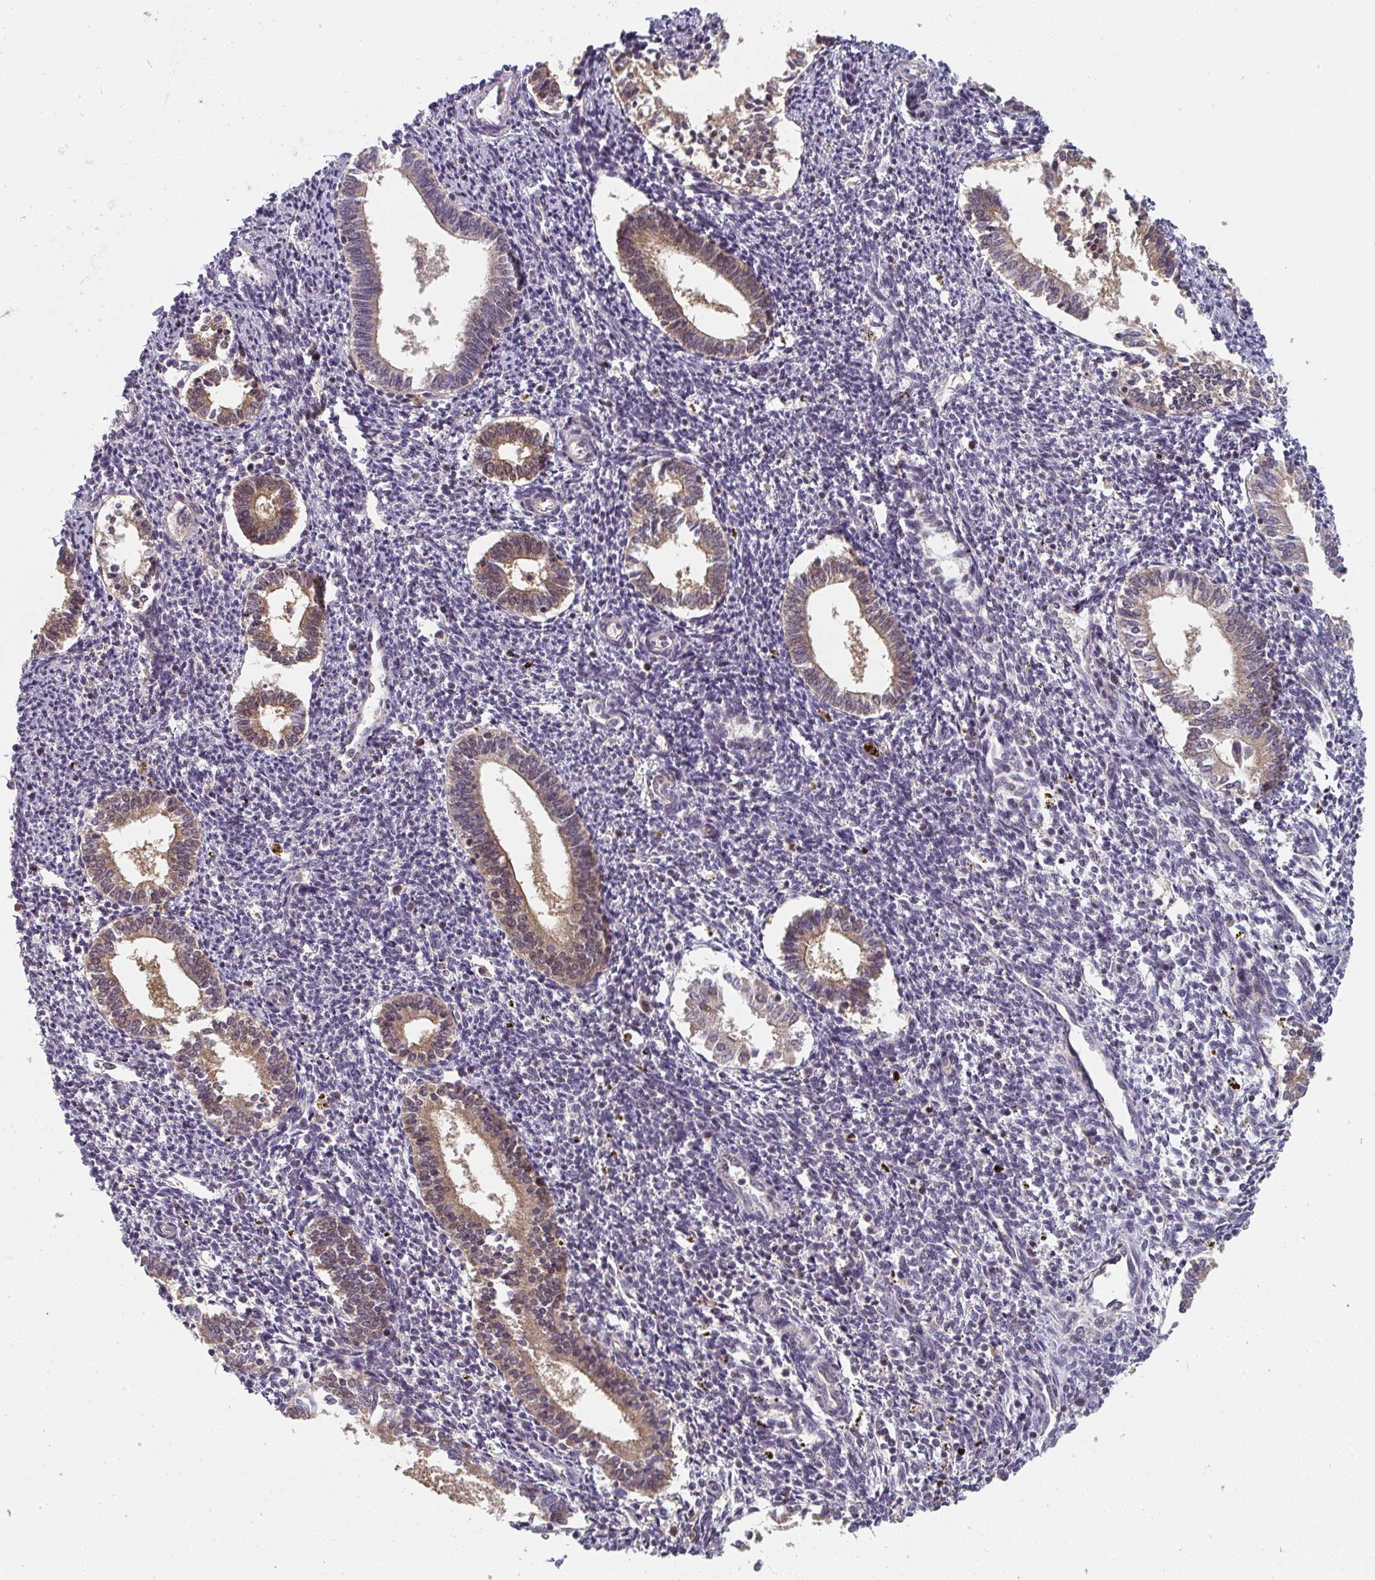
{"staining": {"intensity": "negative", "quantity": "none", "location": "none"}, "tissue": "endometrium", "cell_type": "Cells in endometrial stroma", "image_type": "normal", "snomed": [{"axis": "morphology", "description": "Normal tissue, NOS"}, {"axis": "topography", "description": "Endometrium"}], "caption": "A micrograph of endometrium stained for a protein displays no brown staining in cells in endometrial stroma. Brightfield microscopy of immunohistochemistry stained with DAB (brown) and hematoxylin (blue), captured at high magnification.", "gene": "RANGRF", "patient": {"sex": "female", "age": 41}}